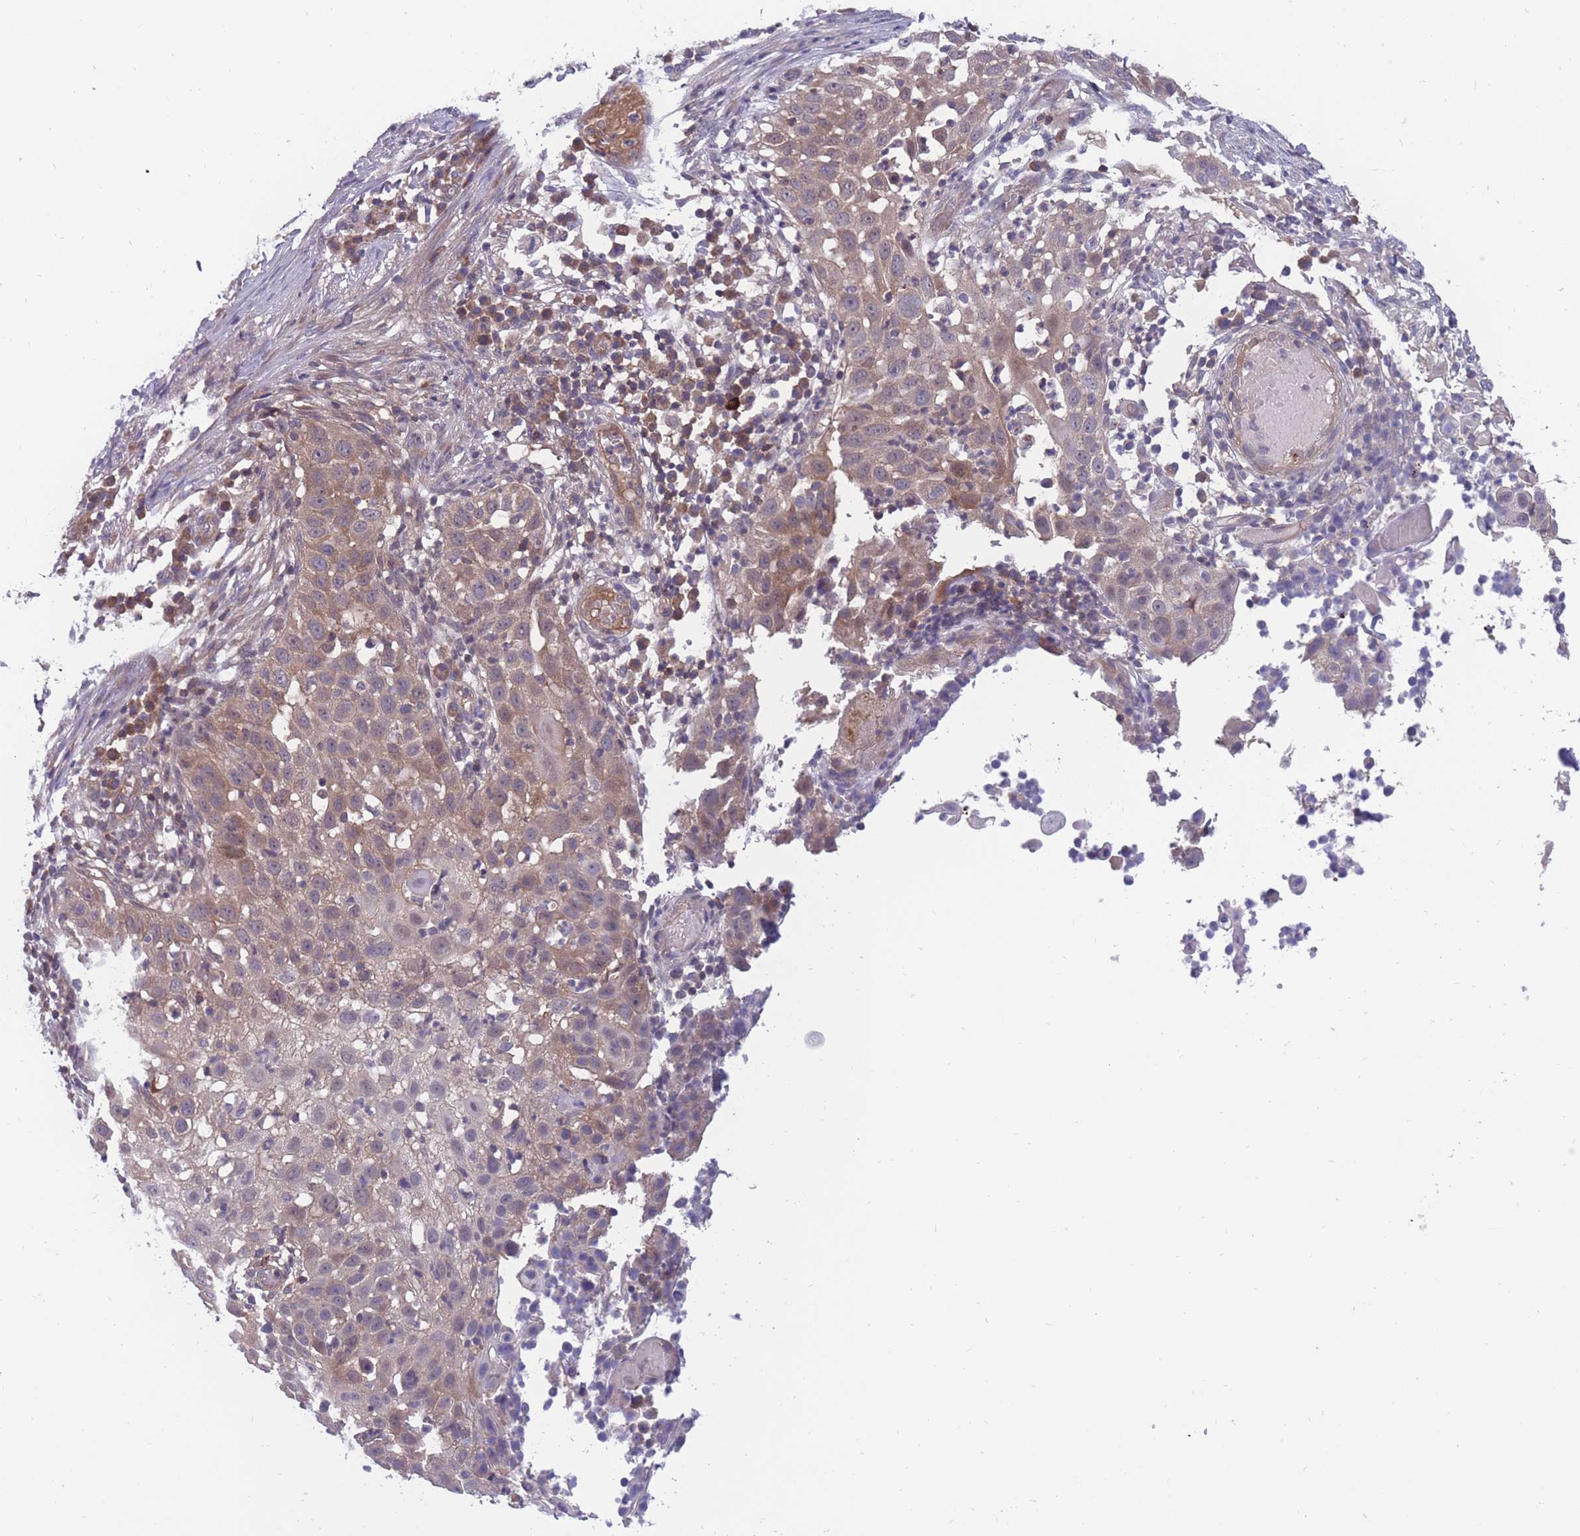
{"staining": {"intensity": "moderate", "quantity": ">75%", "location": "cytoplasmic/membranous"}, "tissue": "skin cancer", "cell_type": "Tumor cells", "image_type": "cancer", "snomed": [{"axis": "morphology", "description": "Squamous cell carcinoma, NOS"}, {"axis": "topography", "description": "Skin"}], "caption": "Immunohistochemistry image of skin squamous cell carcinoma stained for a protein (brown), which demonstrates medium levels of moderate cytoplasmic/membranous staining in about >75% of tumor cells.", "gene": "UBE2N", "patient": {"sex": "female", "age": 44}}